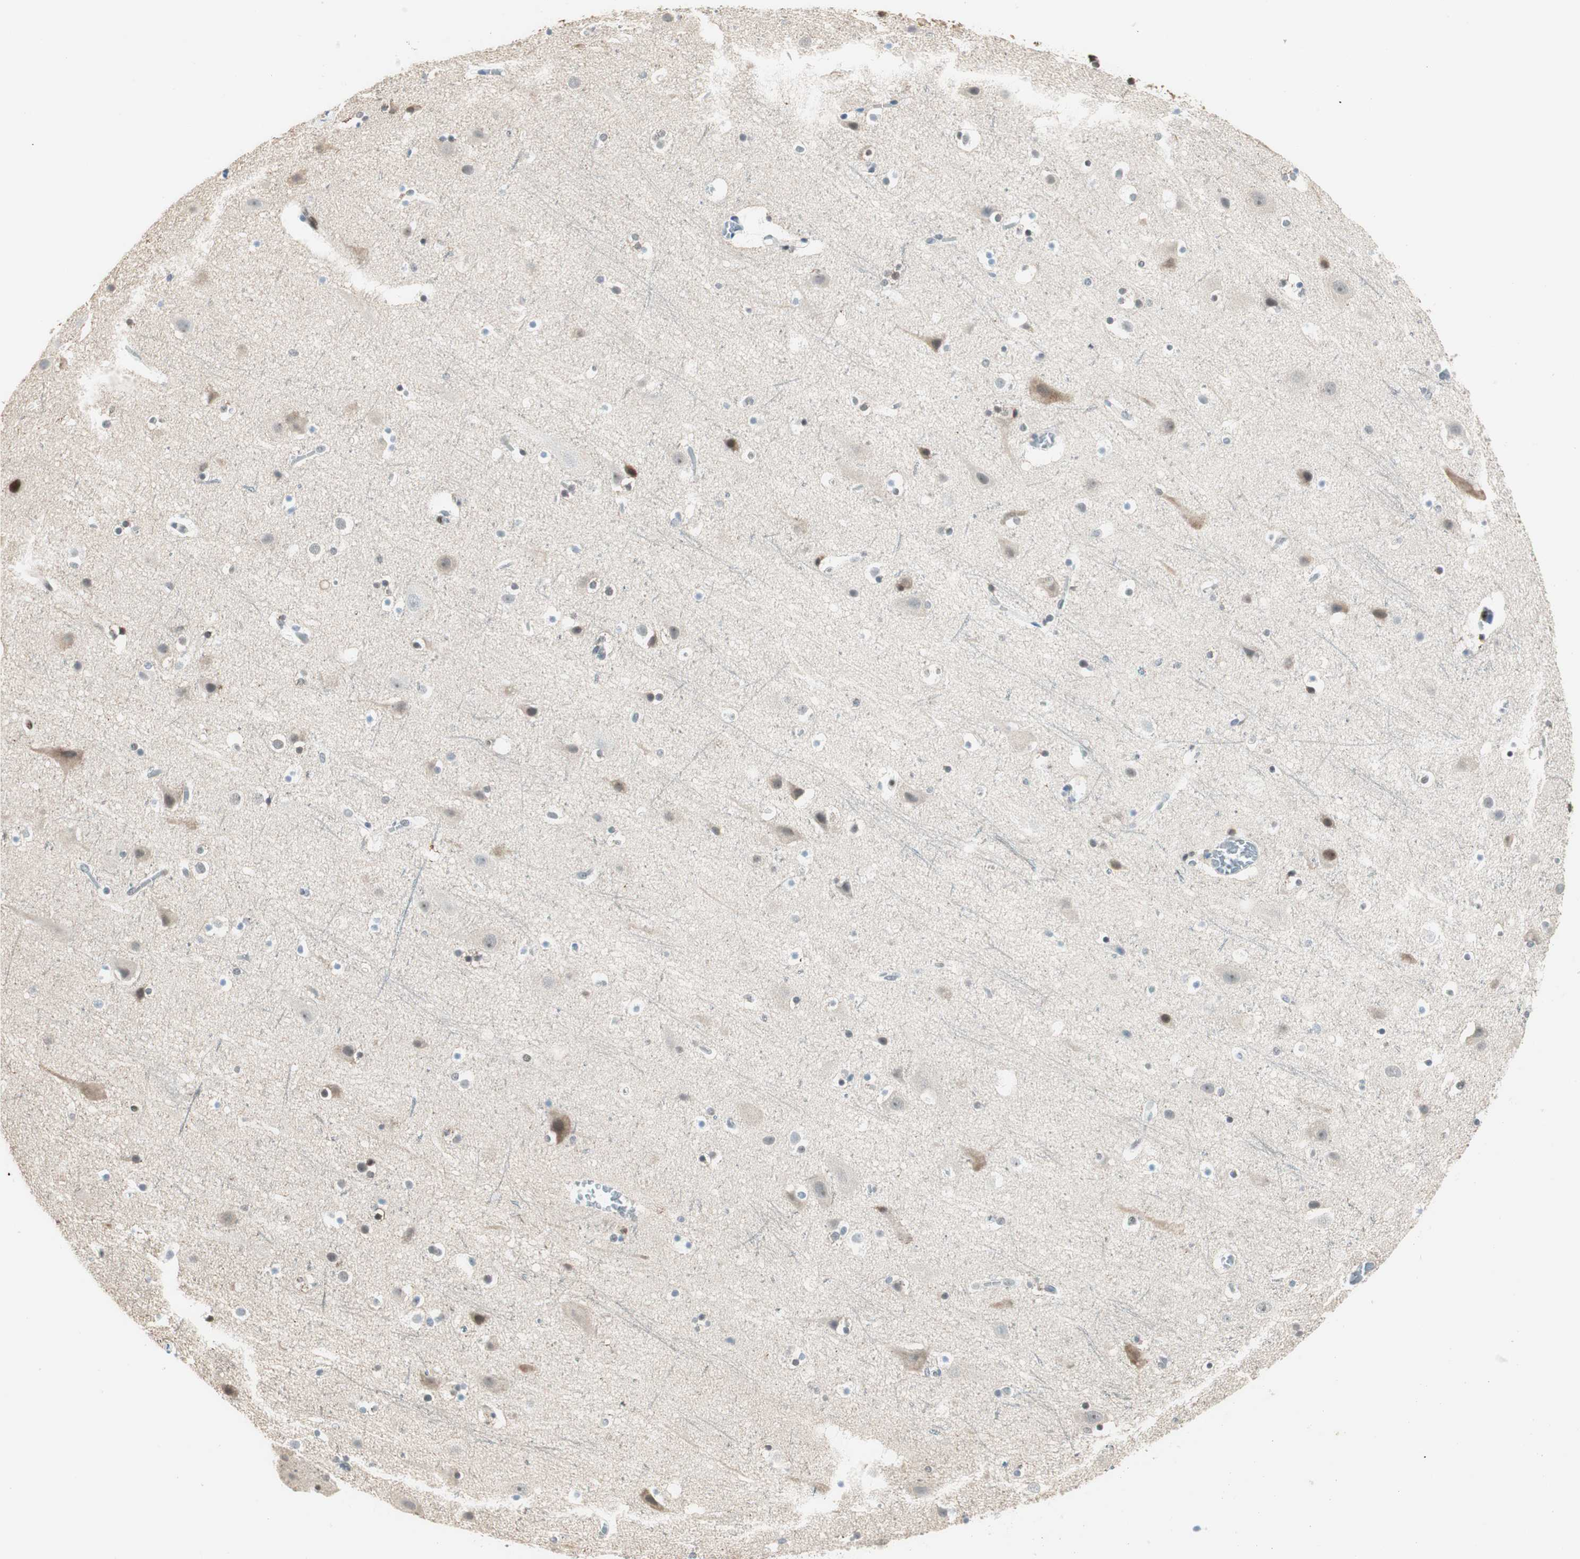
{"staining": {"intensity": "weak", "quantity": "25%-75%", "location": "cytoplasmic/membranous"}, "tissue": "cerebral cortex", "cell_type": "Endothelial cells", "image_type": "normal", "snomed": [{"axis": "morphology", "description": "Normal tissue, NOS"}, {"axis": "topography", "description": "Cerebral cortex"}], "caption": "IHC photomicrograph of benign human cerebral cortex stained for a protein (brown), which displays low levels of weak cytoplasmic/membranous expression in approximately 25%-75% of endothelial cells.", "gene": "ZBTB17", "patient": {"sex": "male", "age": 45}}